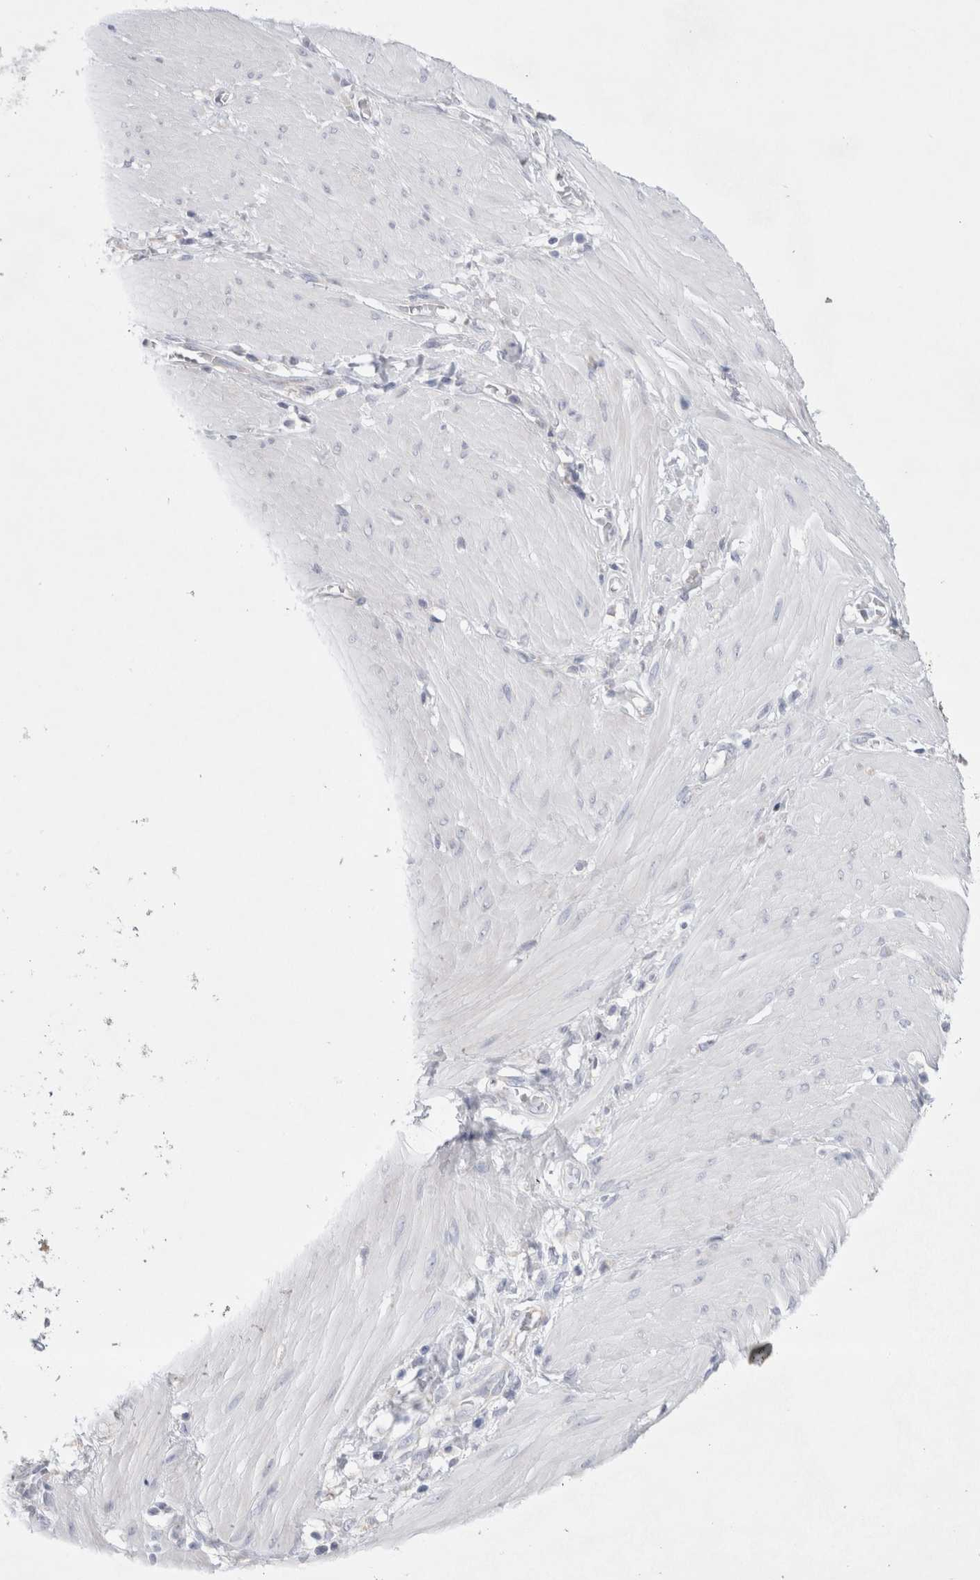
{"staining": {"intensity": "weak", "quantity": "<25%", "location": "cytoplasmic/membranous"}, "tissue": "stomach cancer", "cell_type": "Tumor cells", "image_type": "cancer", "snomed": [{"axis": "morphology", "description": "Adenocarcinoma, NOS"}, {"axis": "topography", "description": "Stomach"}, {"axis": "topography", "description": "Stomach, lower"}], "caption": "Protein analysis of stomach adenocarcinoma exhibits no significant staining in tumor cells.", "gene": "RBM12B", "patient": {"sex": "female", "age": 48}}